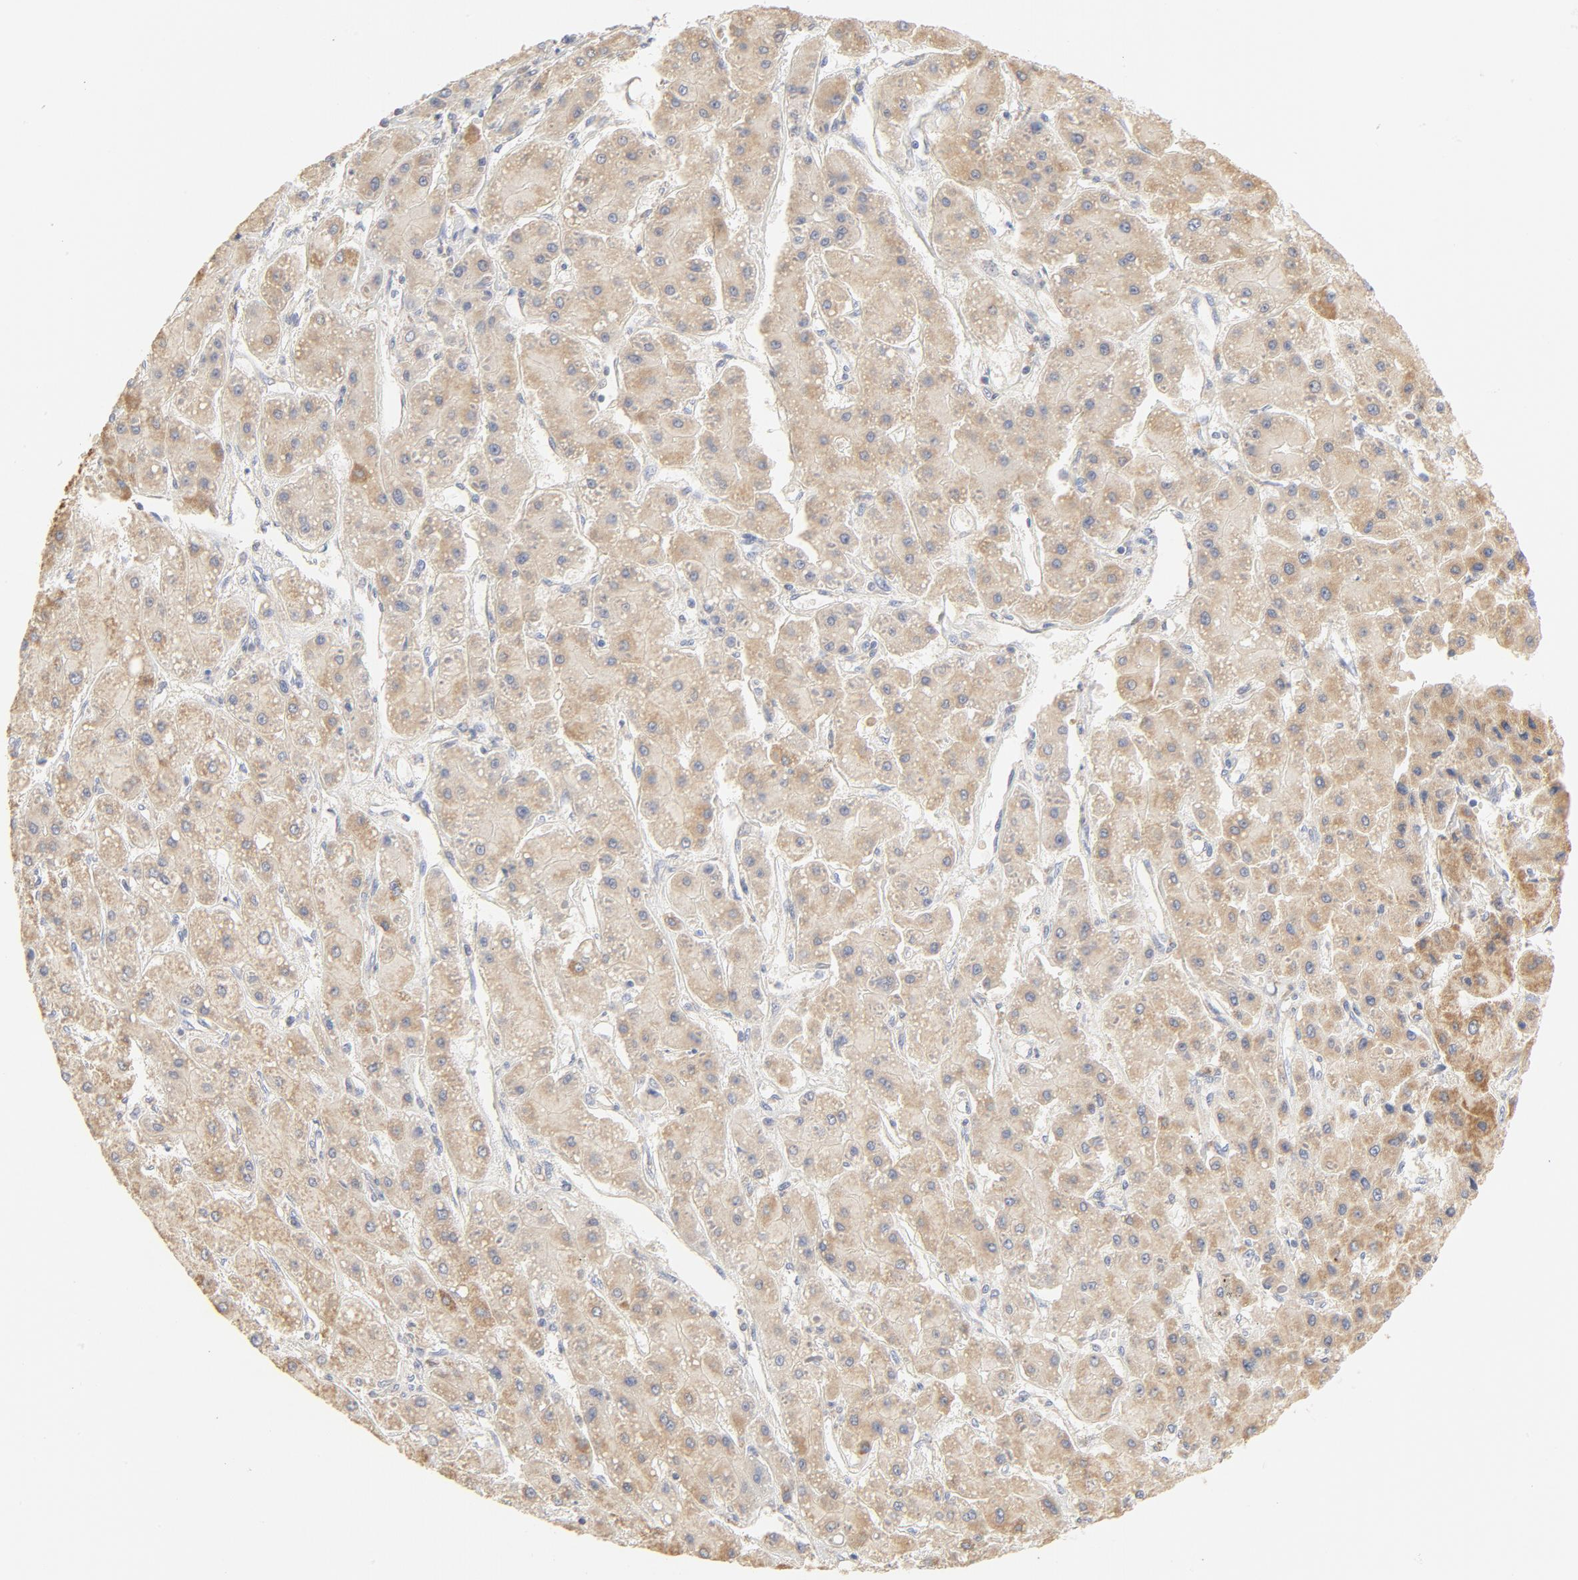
{"staining": {"intensity": "moderate", "quantity": ">75%", "location": "cytoplasmic/membranous"}, "tissue": "liver cancer", "cell_type": "Tumor cells", "image_type": "cancer", "snomed": [{"axis": "morphology", "description": "Carcinoma, Hepatocellular, NOS"}, {"axis": "topography", "description": "Liver"}], "caption": "The photomicrograph shows staining of liver hepatocellular carcinoma, revealing moderate cytoplasmic/membranous protein positivity (brown color) within tumor cells. Ihc stains the protein in brown and the nuclei are stained blue.", "gene": "FCGBP", "patient": {"sex": "female", "age": 52}}